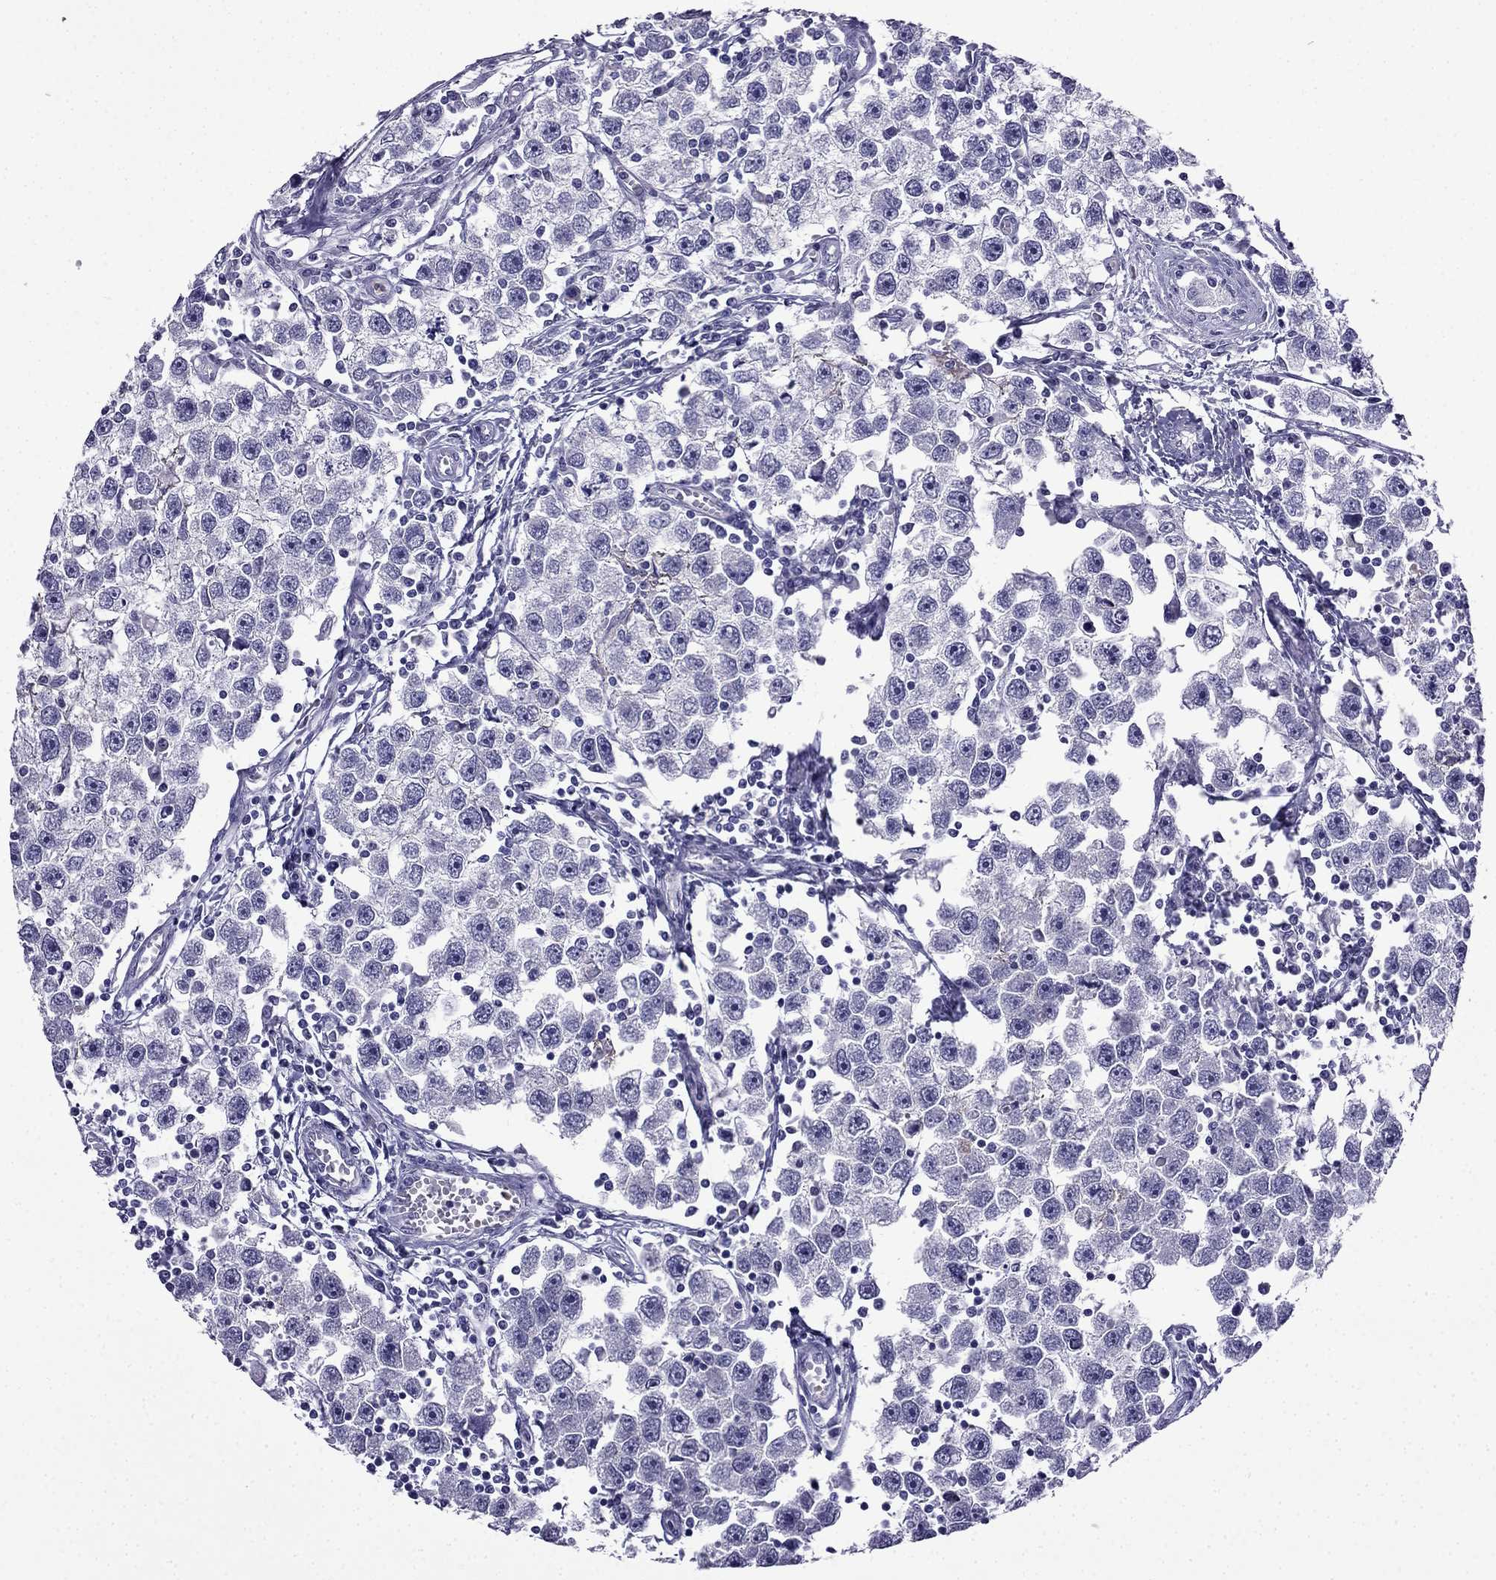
{"staining": {"intensity": "negative", "quantity": "none", "location": "none"}, "tissue": "testis cancer", "cell_type": "Tumor cells", "image_type": "cancer", "snomed": [{"axis": "morphology", "description": "Seminoma, NOS"}, {"axis": "topography", "description": "Testis"}], "caption": "Immunohistochemistry micrograph of neoplastic tissue: seminoma (testis) stained with DAB (3,3'-diaminobenzidine) reveals no significant protein positivity in tumor cells.", "gene": "CDHR4", "patient": {"sex": "male", "age": 30}}